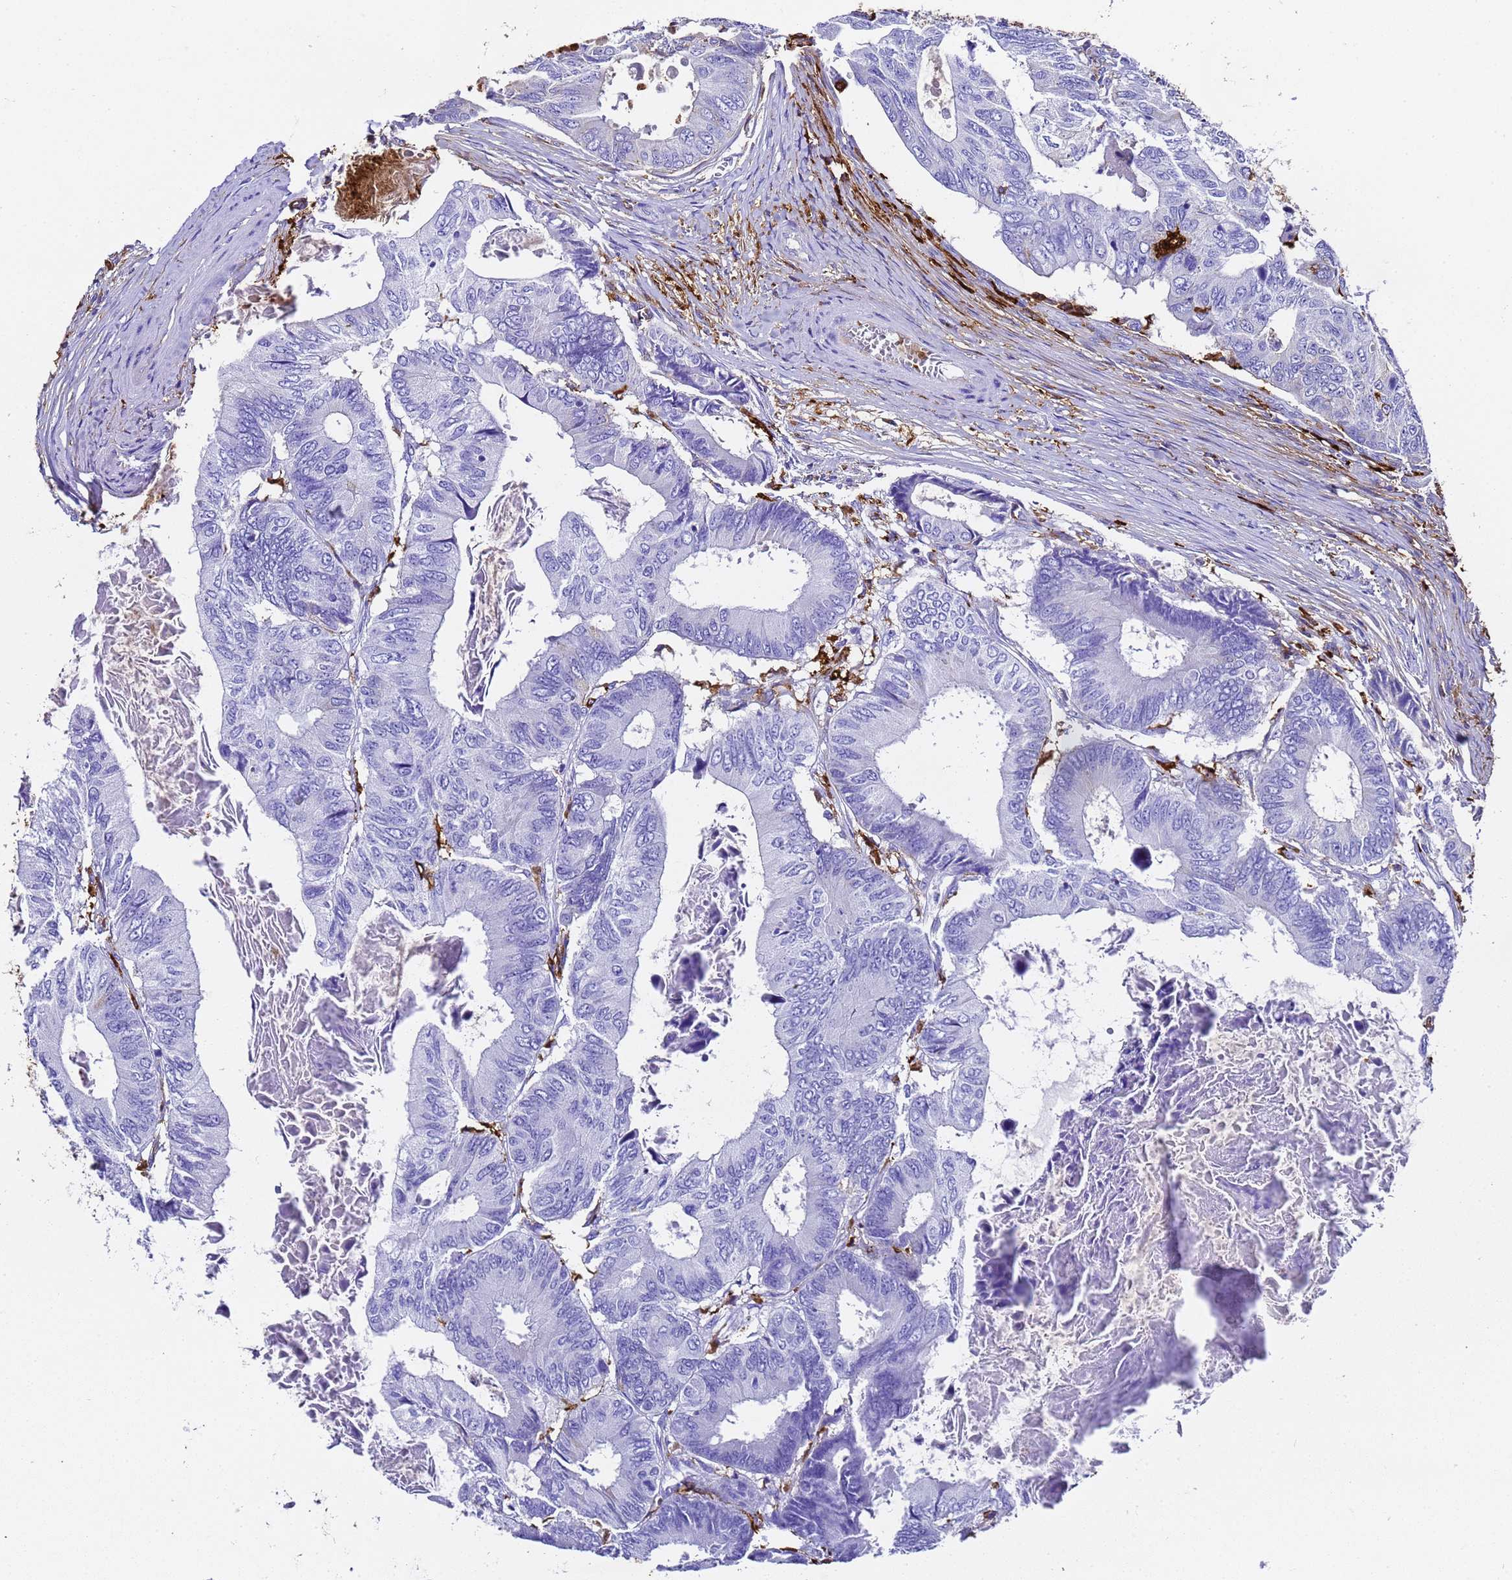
{"staining": {"intensity": "negative", "quantity": "none", "location": "none"}, "tissue": "colorectal cancer", "cell_type": "Tumor cells", "image_type": "cancer", "snomed": [{"axis": "morphology", "description": "Adenocarcinoma, NOS"}, {"axis": "topography", "description": "Colon"}], "caption": "A high-resolution micrograph shows immunohistochemistry staining of adenocarcinoma (colorectal), which reveals no significant staining in tumor cells.", "gene": "FTL", "patient": {"sex": "male", "age": 85}}